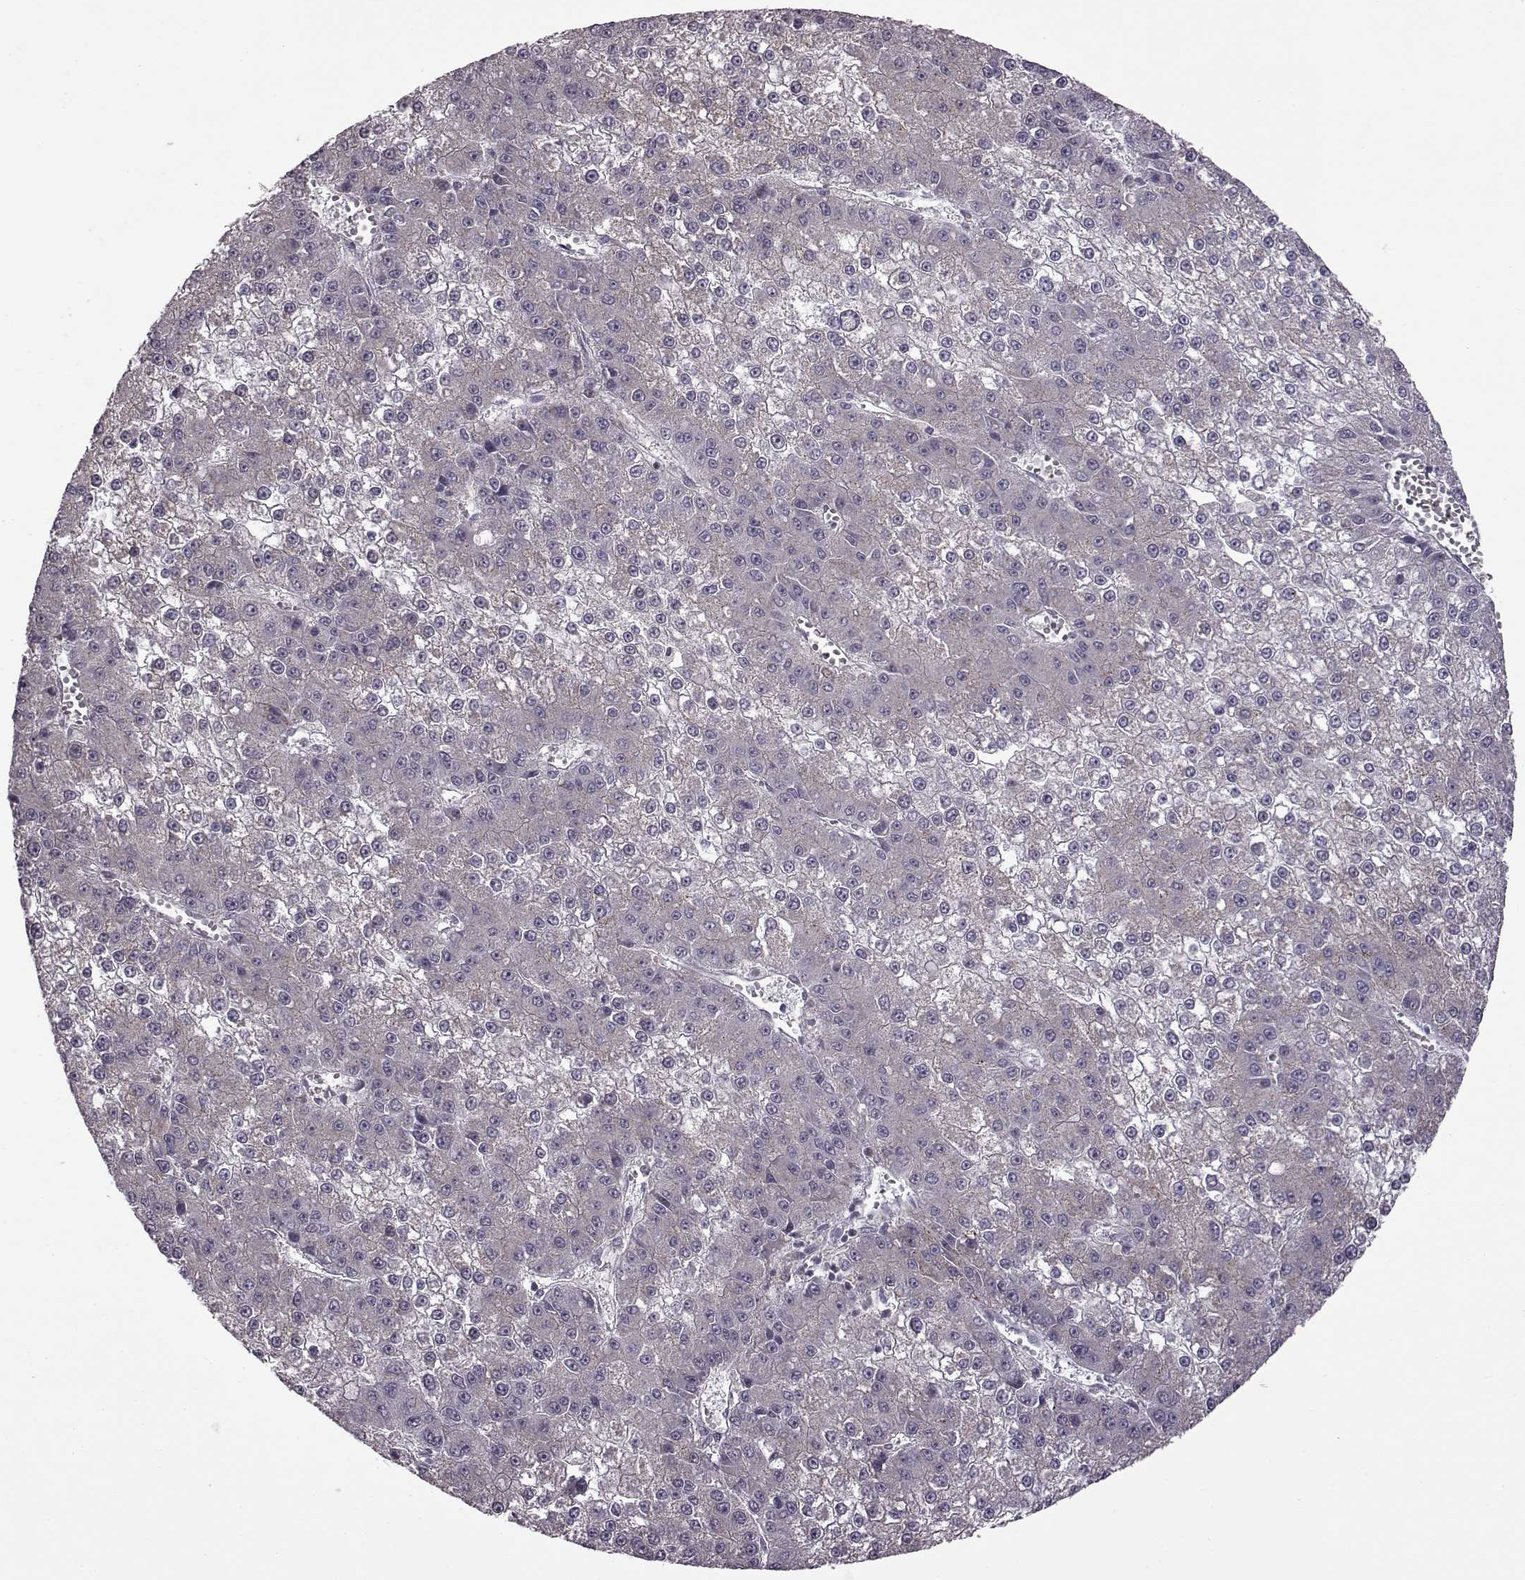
{"staining": {"intensity": "negative", "quantity": "none", "location": "none"}, "tissue": "liver cancer", "cell_type": "Tumor cells", "image_type": "cancer", "snomed": [{"axis": "morphology", "description": "Carcinoma, Hepatocellular, NOS"}, {"axis": "topography", "description": "Liver"}], "caption": "Protein analysis of liver cancer (hepatocellular carcinoma) displays no significant expression in tumor cells.", "gene": "B3GNT6", "patient": {"sex": "female", "age": 73}}